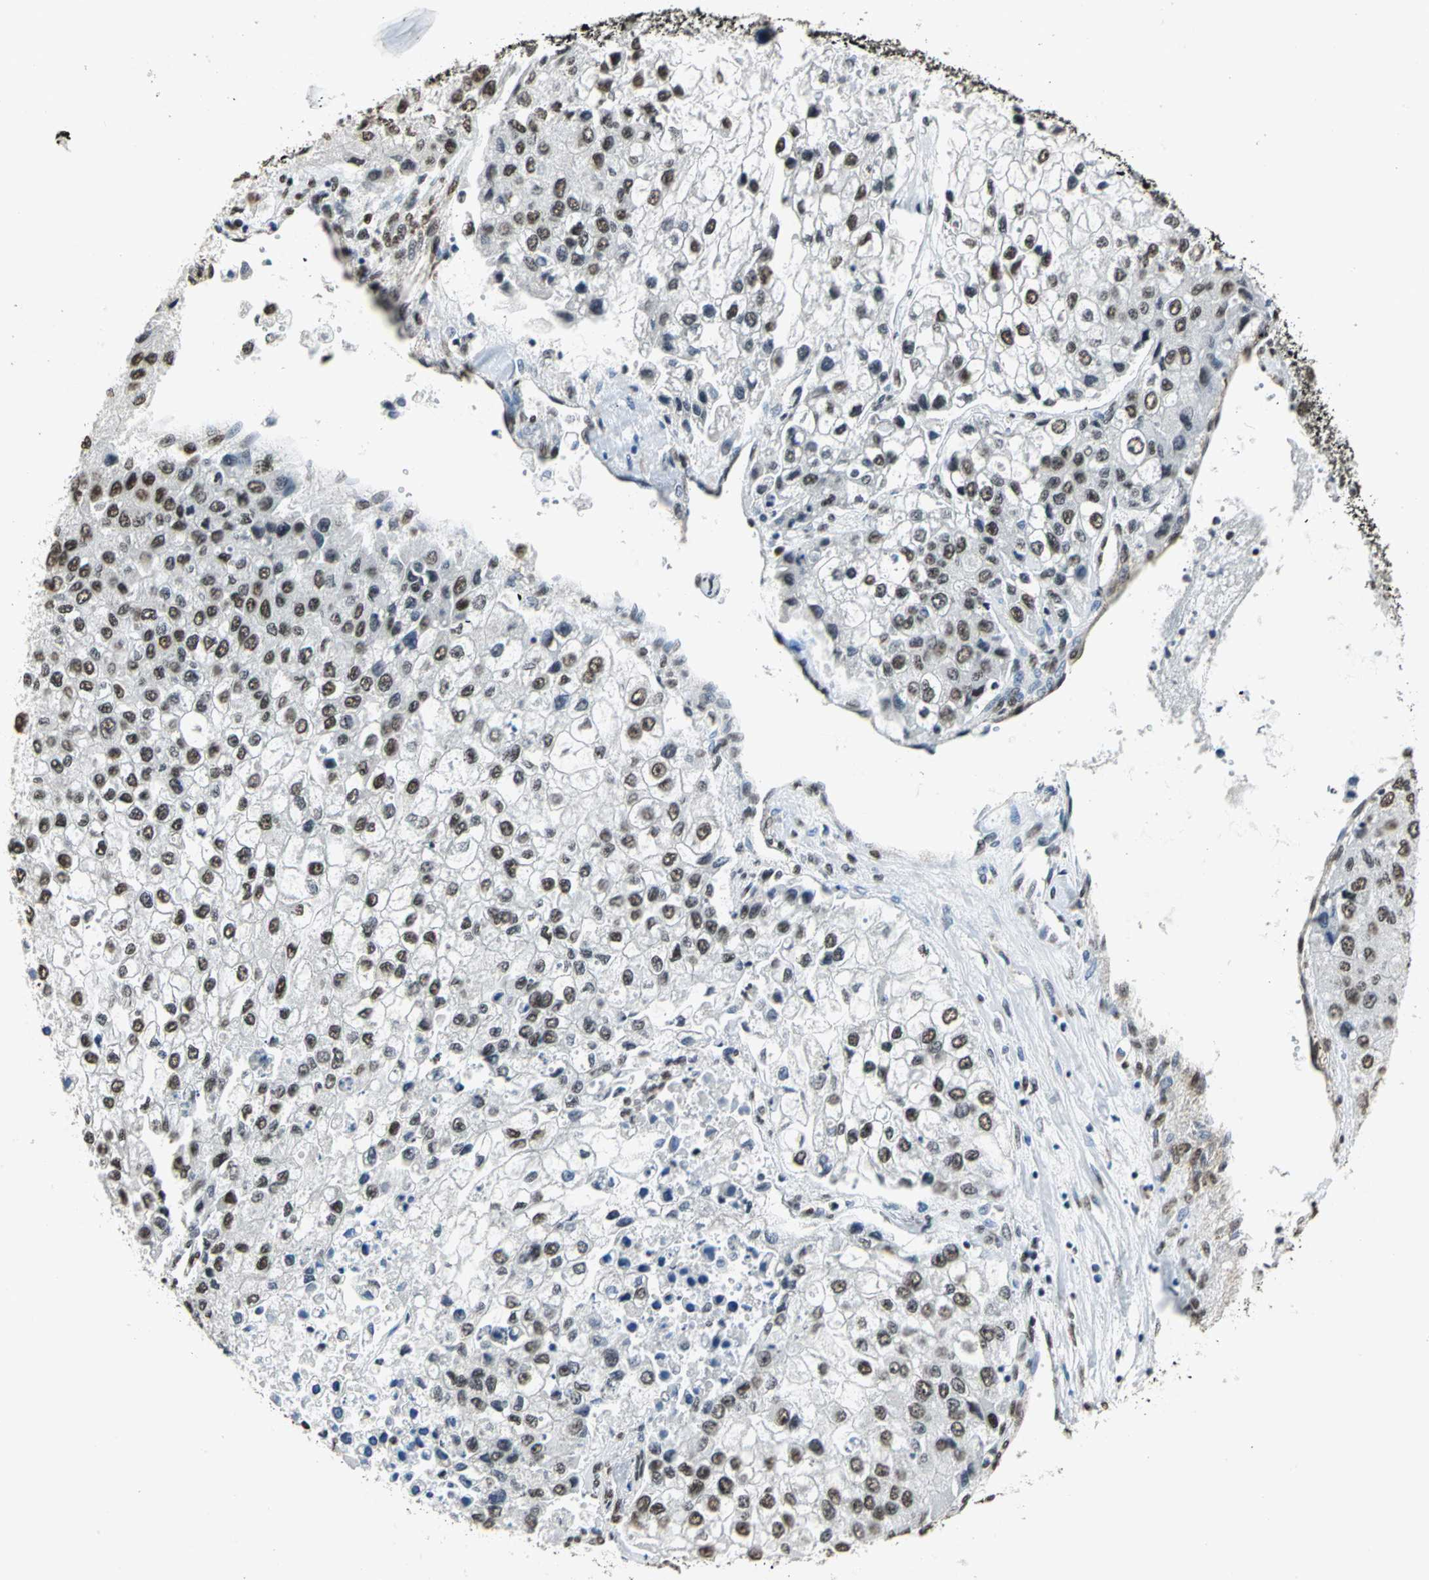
{"staining": {"intensity": "strong", "quantity": ">75%", "location": "nuclear"}, "tissue": "liver cancer", "cell_type": "Tumor cells", "image_type": "cancer", "snomed": [{"axis": "morphology", "description": "Carcinoma, Hepatocellular, NOS"}, {"axis": "topography", "description": "Liver"}], "caption": "High-power microscopy captured an immunohistochemistry histopathology image of liver cancer, revealing strong nuclear positivity in about >75% of tumor cells. (brown staining indicates protein expression, while blue staining denotes nuclei).", "gene": "CCDC88C", "patient": {"sex": "female", "age": 66}}